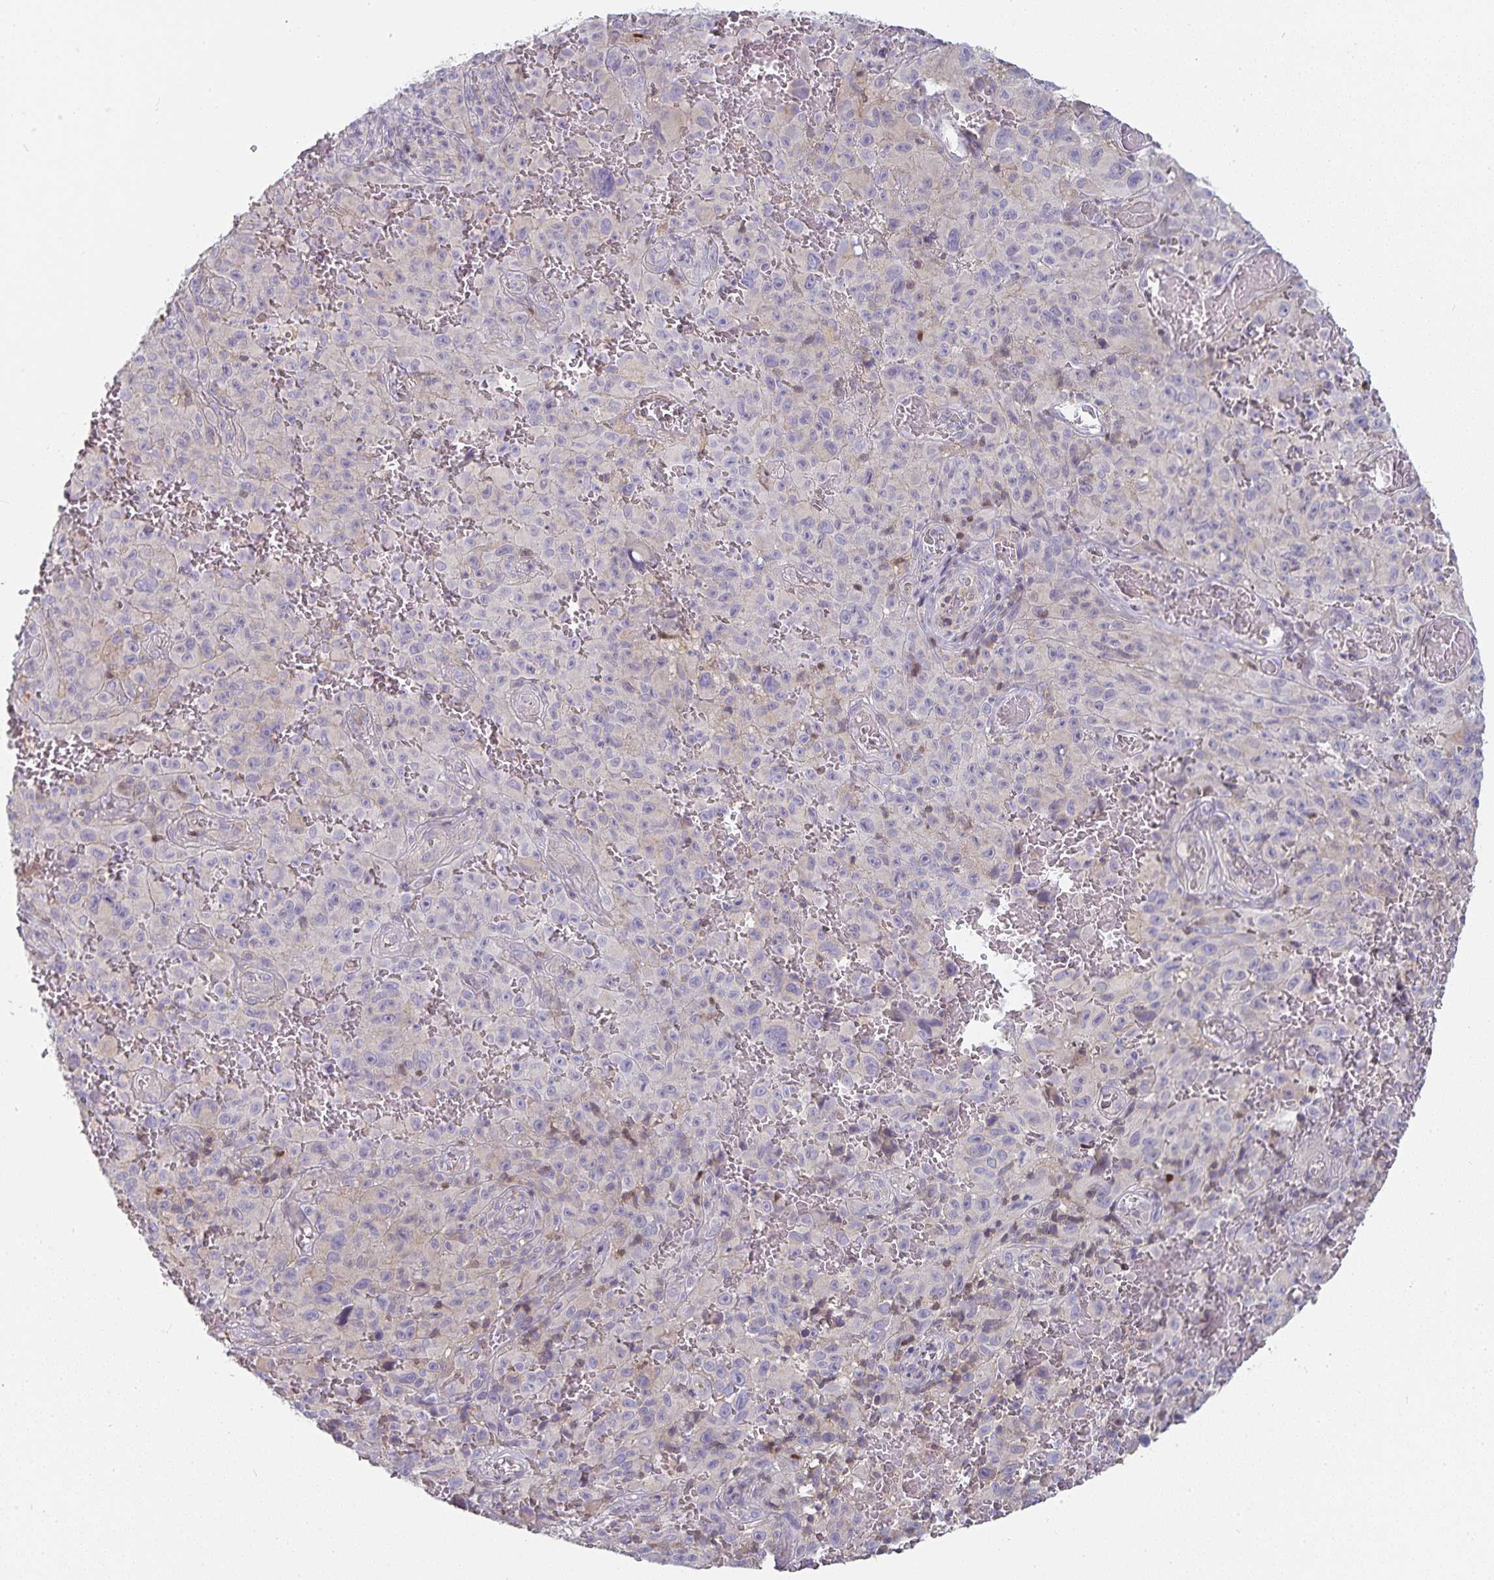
{"staining": {"intensity": "negative", "quantity": "none", "location": "none"}, "tissue": "melanoma", "cell_type": "Tumor cells", "image_type": "cancer", "snomed": [{"axis": "morphology", "description": "Malignant melanoma, NOS"}, {"axis": "topography", "description": "Skin"}], "caption": "Melanoma stained for a protein using IHC reveals no positivity tumor cells.", "gene": "GATA3", "patient": {"sex": "female", "age": 82}}